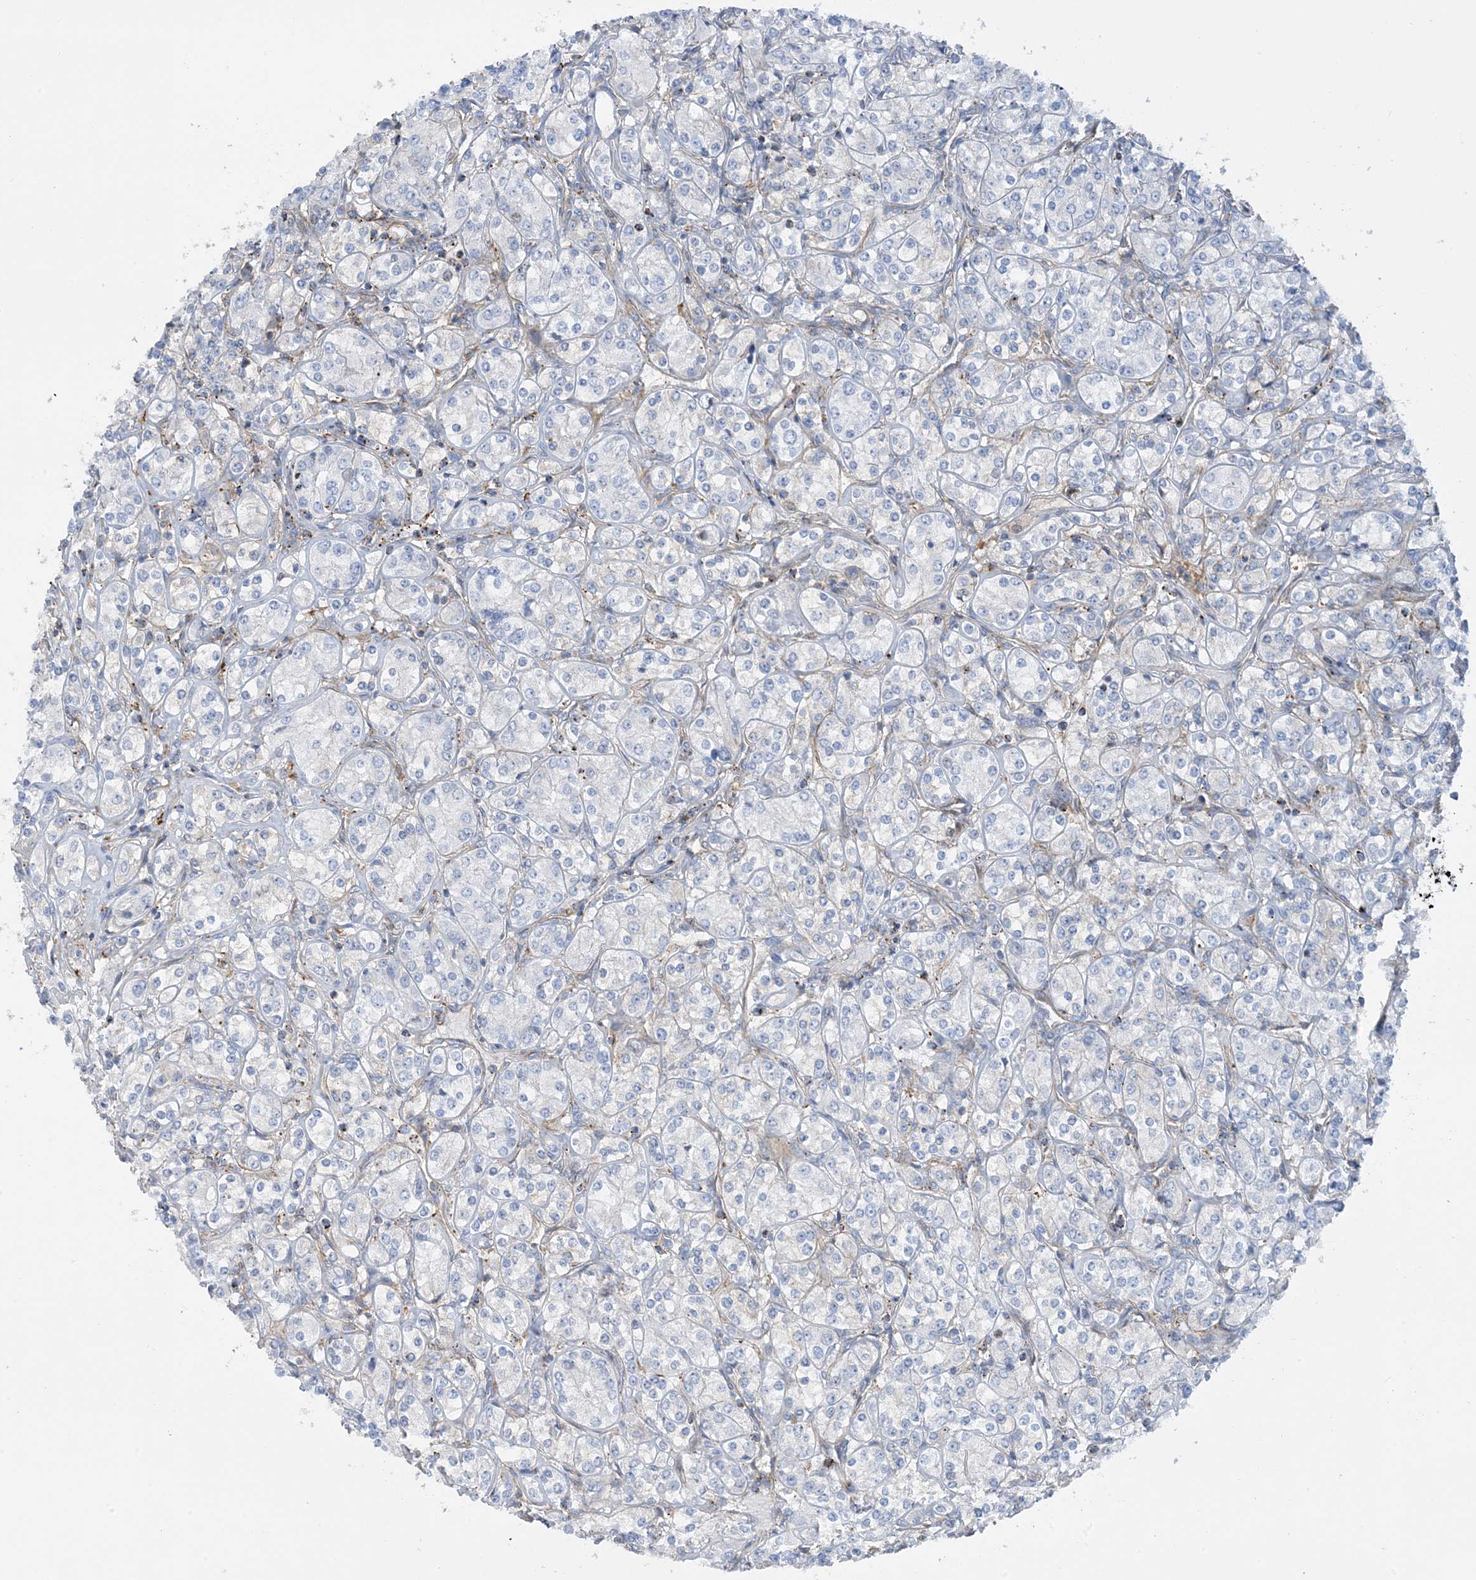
{"staining": {"intensity": "negative", "quantity": "none", "location": "none"}, "tissue": "renal cancer", "cell_type": "Tumor cells", "image_type": "cancer", "snomed": [{"axis": "morphology", "description": "Adenocarcinoma, NOS"}, {"axis": "topography", "description": "Kidney"}], "caption": "Immunohistochemical staining of renal adenocarcinoma exhibits no significant staining in tumor cells.", "gene": "CALHM5", "patient": {"sex": "male", "age": 77}}